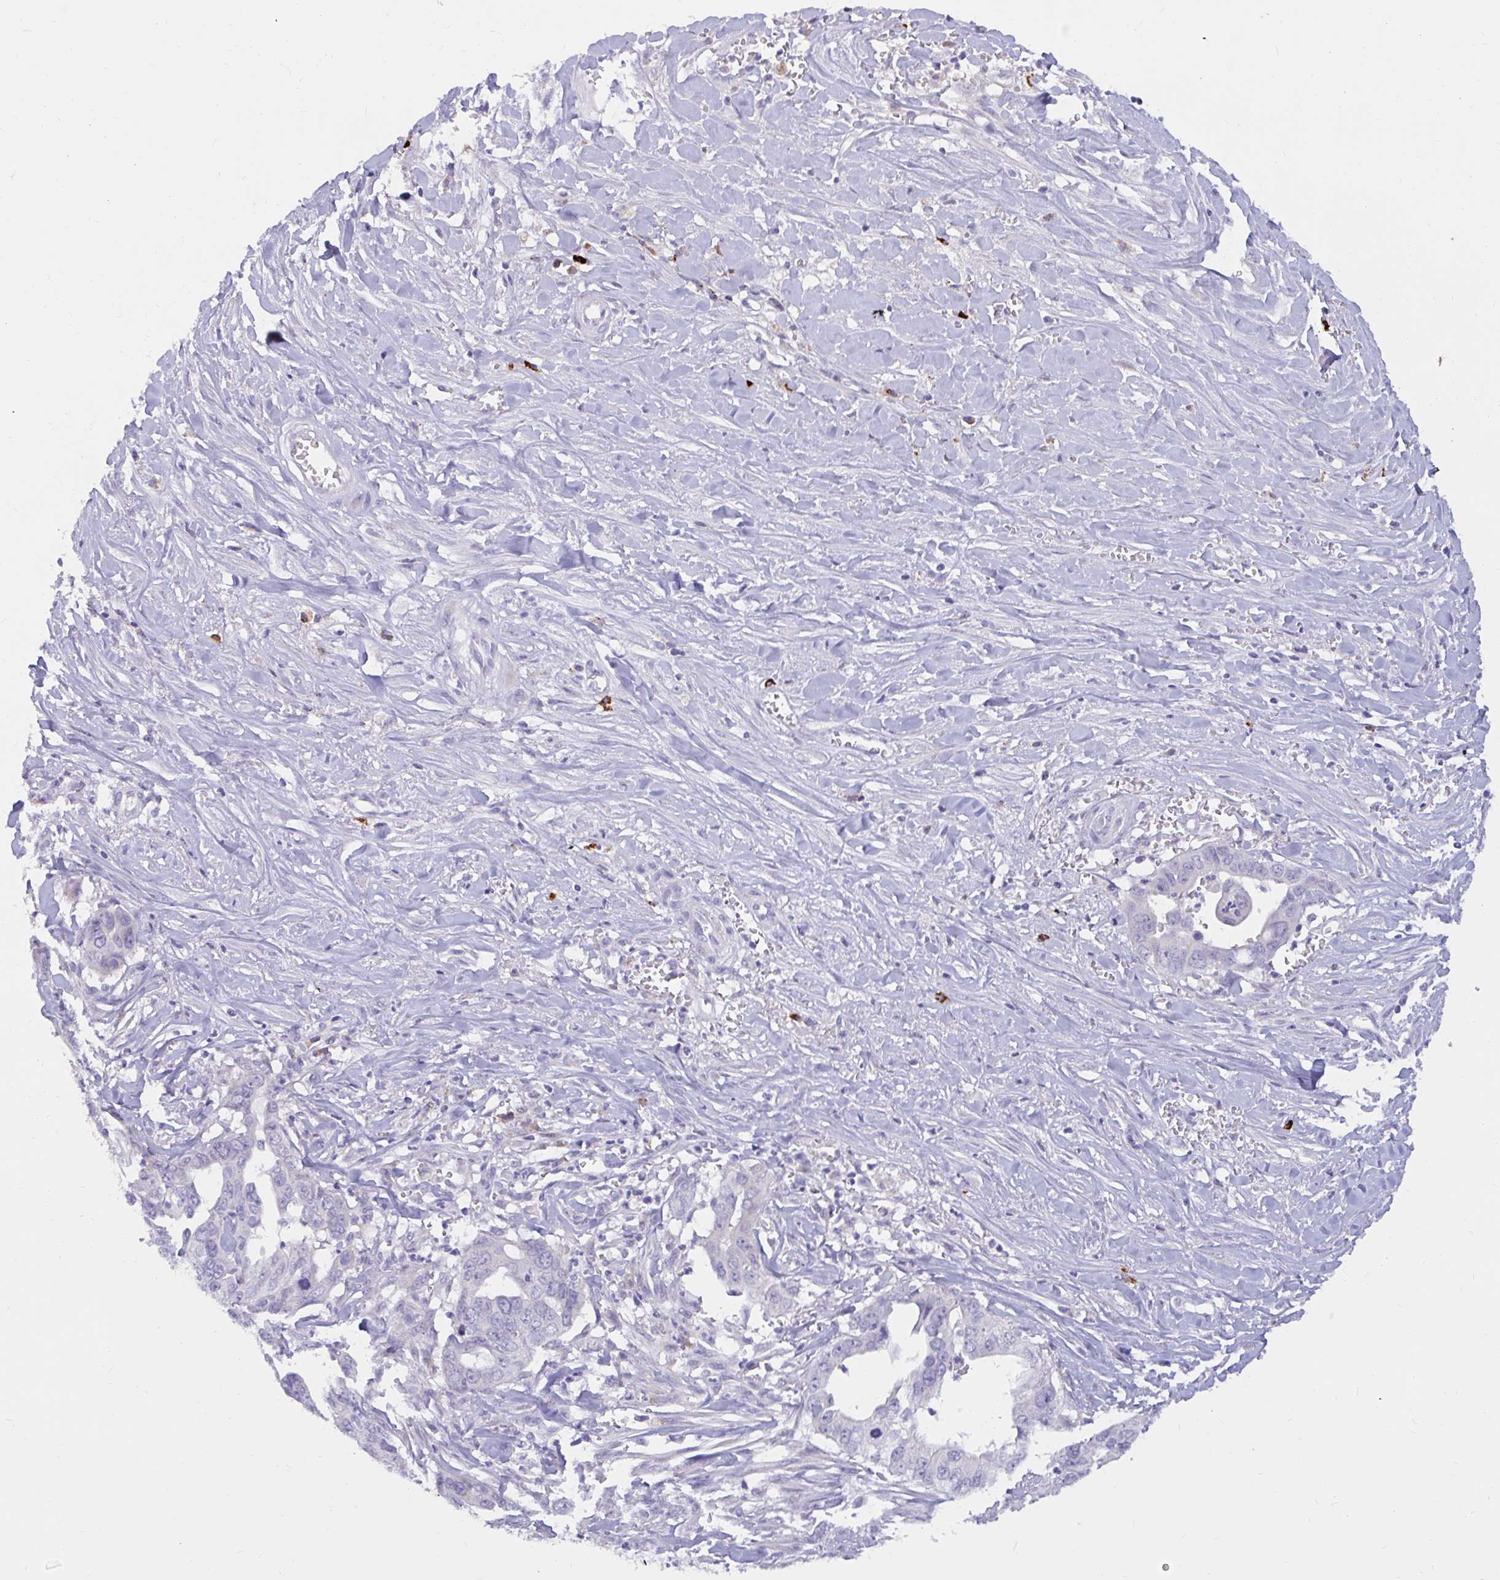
{"staining": {"intensity": "negative", "quantity": "none", "location": "none"}, "tissue": "liver cancer", "cell_type": "Tumor cells", "image_type": "cancer", "snomed": [{"axis": "morphology", "description": "Cholangiocarcinoma"}, {"axis": "topography", "description": "Liver"}], "caption": "Tumor cells are negative for protein expression in human liver cancer (cholangiocarcinoma).", "gene": "FAM219B", "patient": {"sex": "female", "age": 79}}